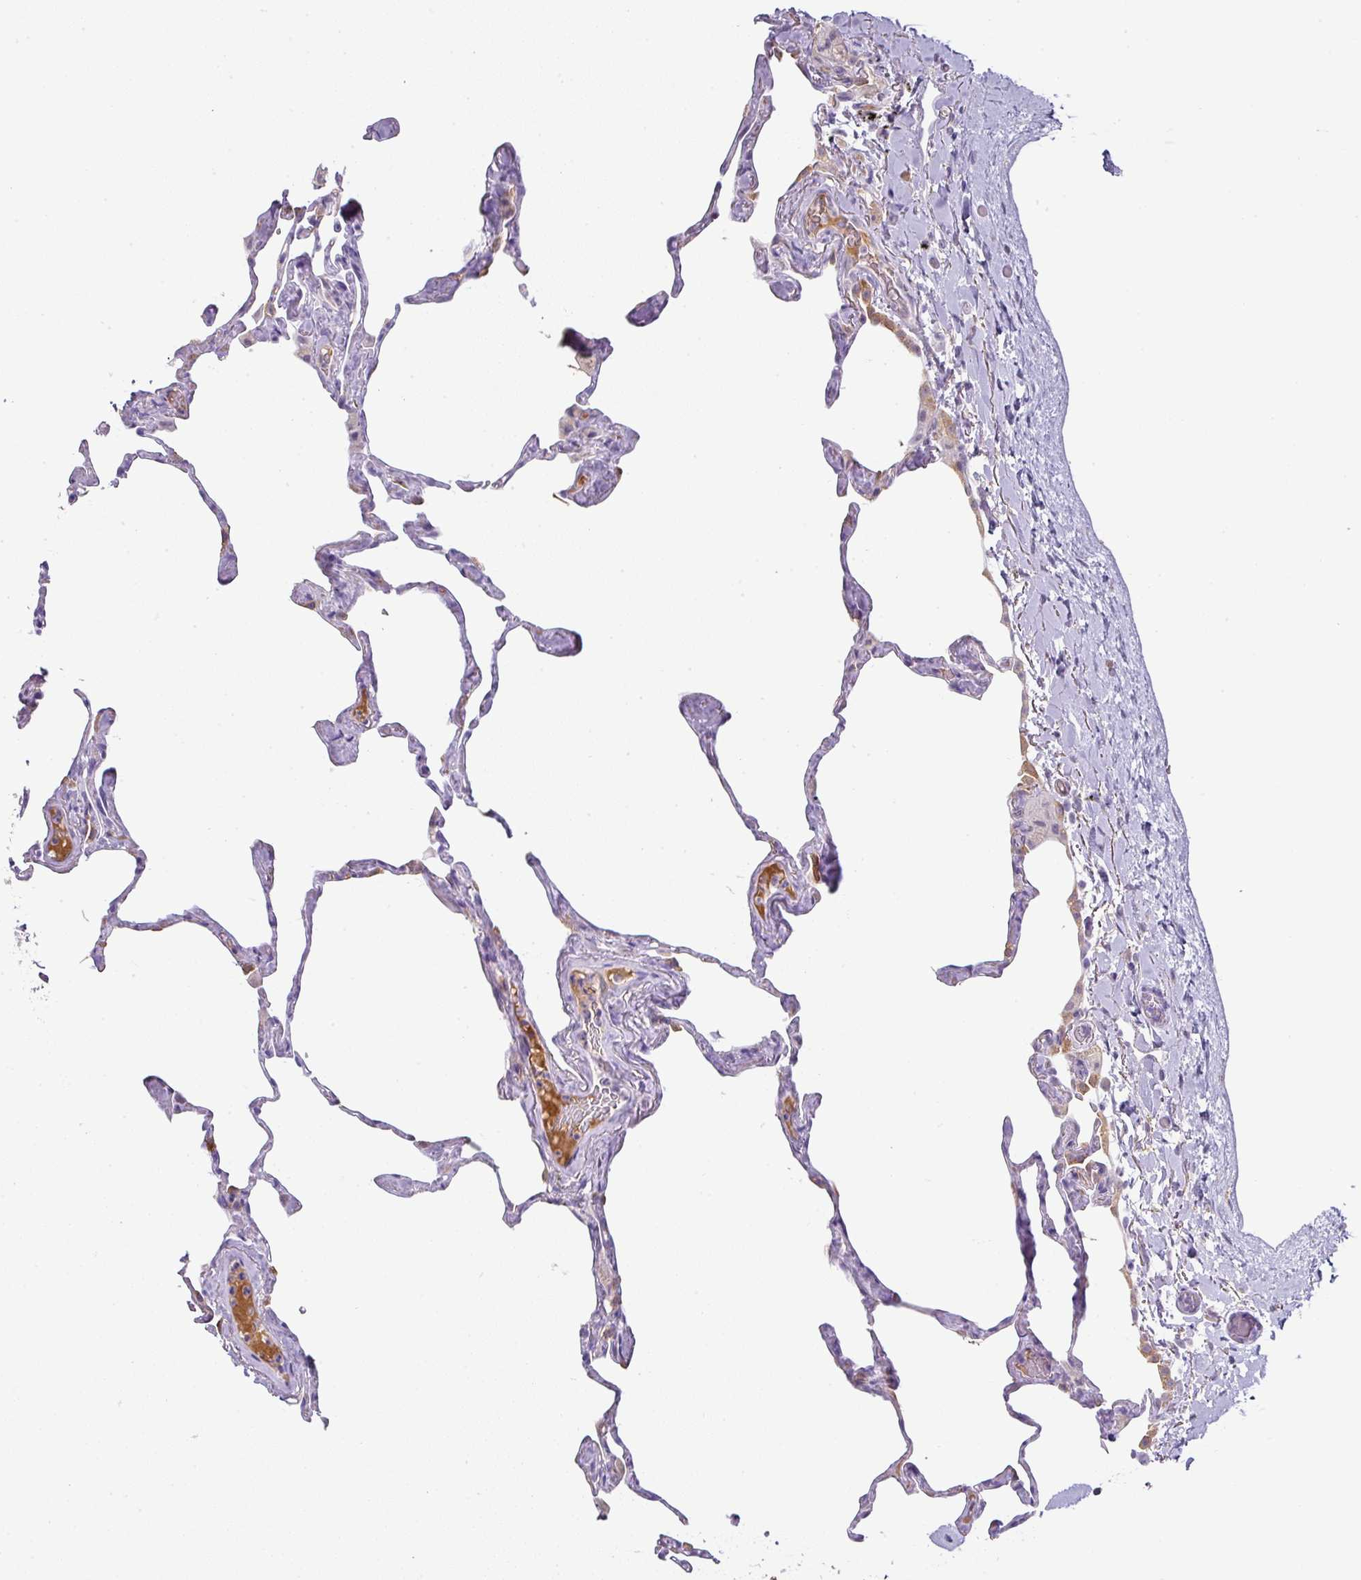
{"staining": {"intensity": "negative", "quantity": "none", "location": "none"}, "tissue": "lung", "cell_type": "Alveolar cells", "image_type": "normal", "snomed": [{"axis": "morphology", "description": "Normal tissue, NOS"}, {"axis": "topography", "description": "Lung"}], "caption": "Immunohistochemistry (IHC) of unremarkable lung shows no staining in alveolar cells. The staining is performed using DAB brown chromogen with nuclei counter-stained in using hematoxylin.", "gene": "FGF17", "patient": {"sex": "male", "age": 65}}